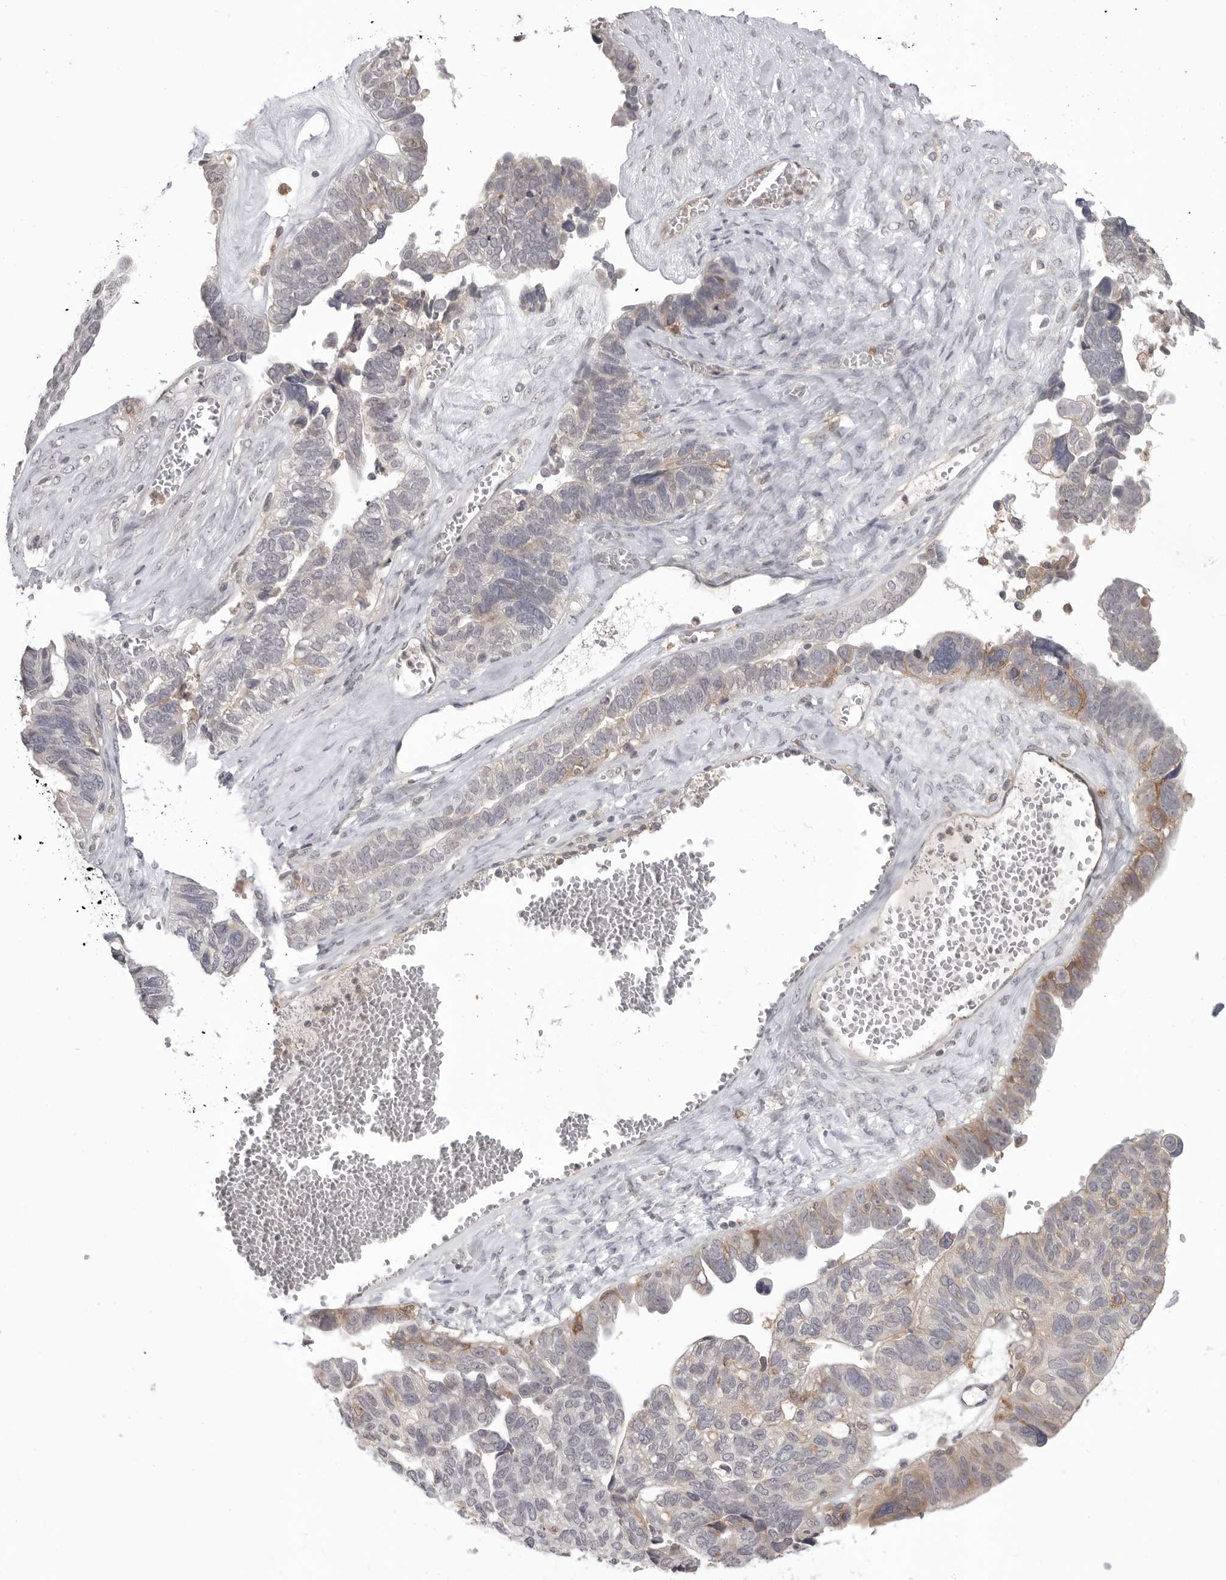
{"staining": {"intensity": "weak", "quantity": "<25%", "location": "cytoplasmic/membranous"}, "tissue": "ovarian cancer", "cell_type": "Tumor cells", "image_type": "cancer", "snomed": [{"axis": "morphology", "description": "Cystadenocarcinoma, serous, NOS"}, {"axis": "topography", "description": "Ovary"}], "caption": "IHC of ovarian cancer reveals no positivity in tumor cells. Nuclei are stained in blue.", "gene": "IFNGR1", "patient": {"sex": "female", "age": 79}}